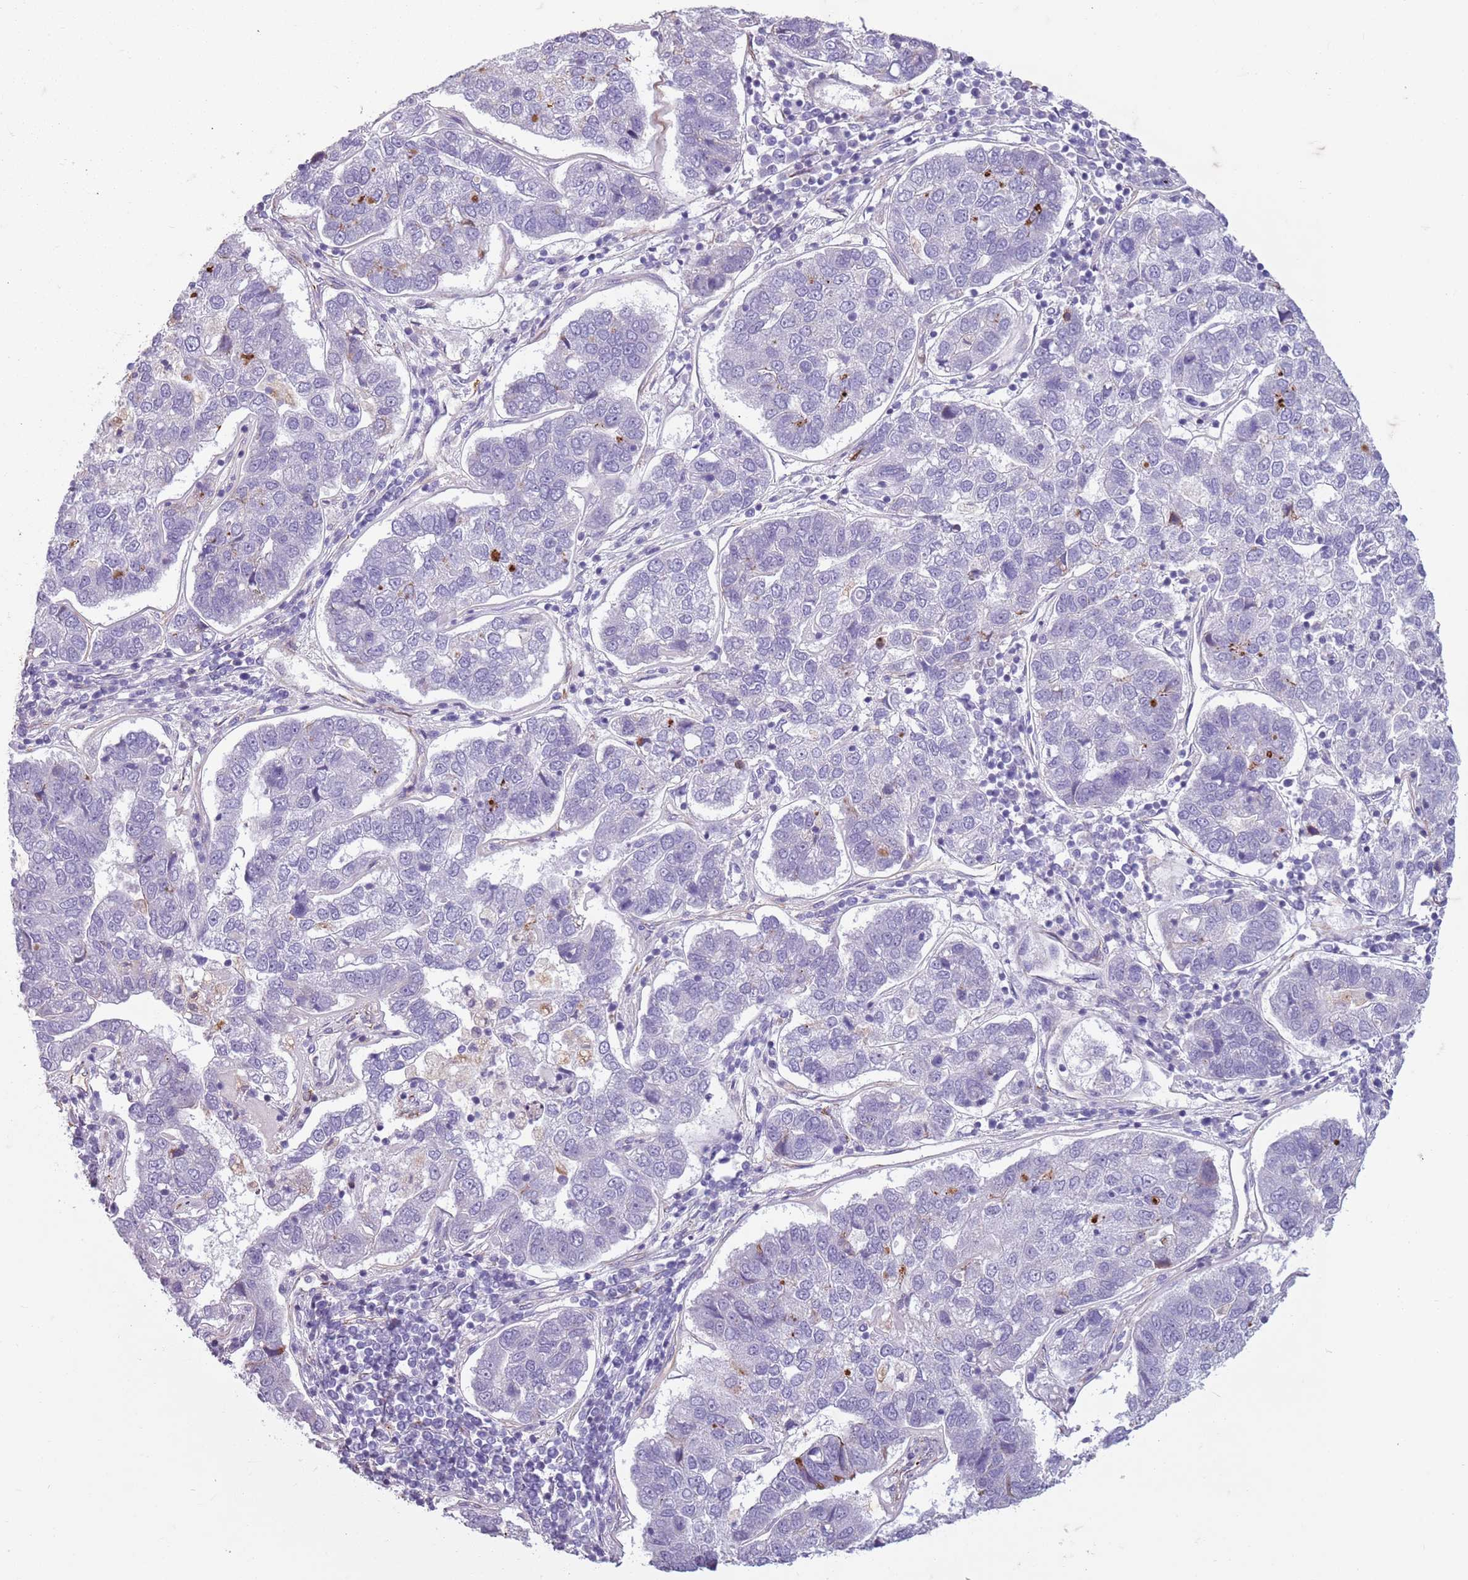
{"staining": {"intensity": "negative", "quantity": "none", "location": "none"}, "tissue": "pancreatic cancer", "cell_type": "Tumor cells", "image_type": "cancer", "snomed": [{"axis": "morphology", "description": "Adenocarcinoma, NOS"}, {"axis": "topography", "description": "Pancreas"}], "caption": "This is an IHC histopathology image of human pancreatic adenocarcinoma. There is no staining in tumor cells.", "gene": "TAS2R38", "patient": {"sex": "female", "age": 61}}